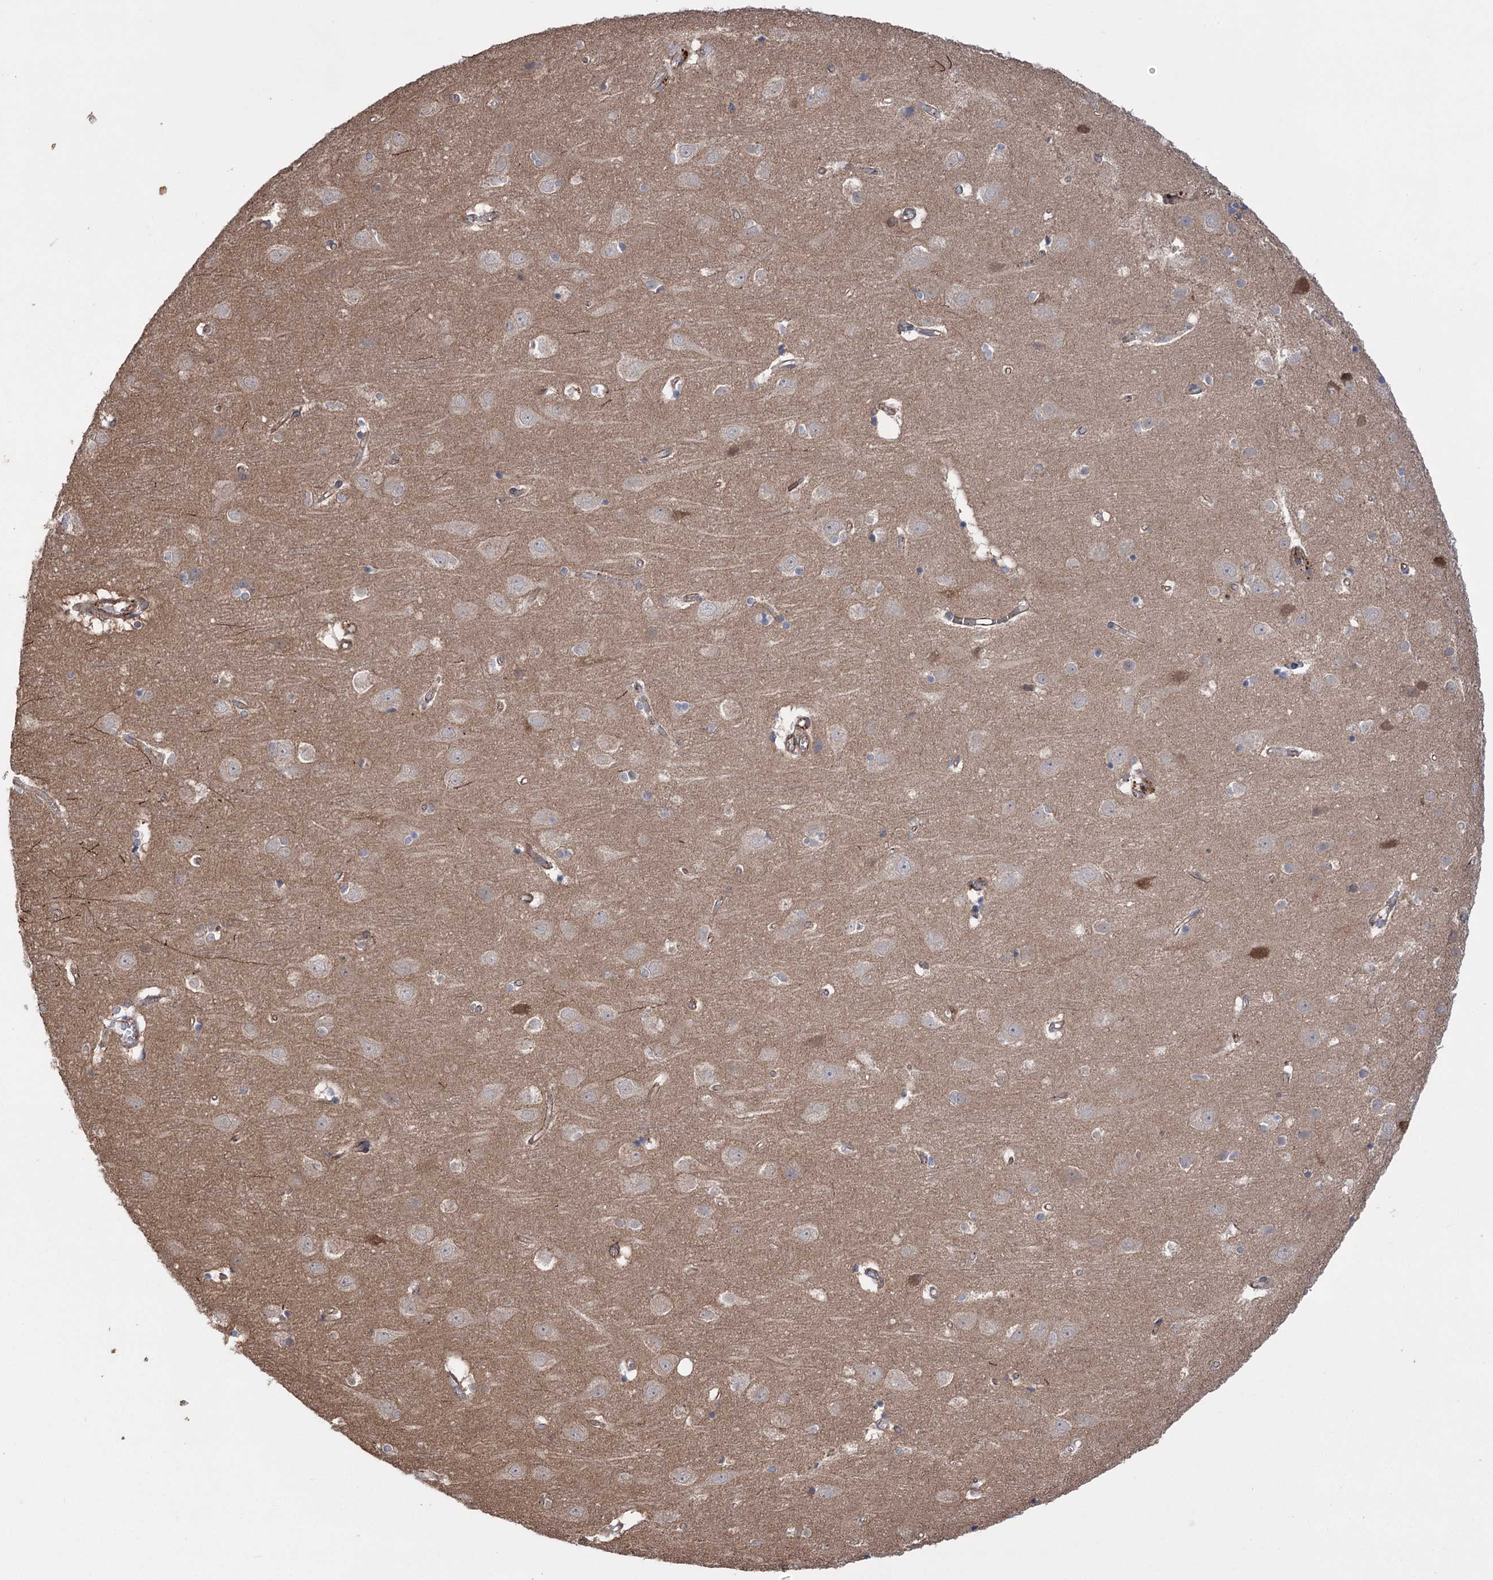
{"staining": {"intensity": "moderate", "quantity": "<25%", "location": "cytoplasmic/membranous"}, "tissue": "cerebral cortex", "cell_type": "Endothelial cells", "image_type": "normal", "snomed": [{"axis": "morphology", "description": "Normal tissue, NOS"}, {"axis": "topography", "description": "Cerebral cortex"}], "caption": "This photomicrograph shows IHC staining of benign human cerebral cortex, with low moderate cytoplasmic/membranous positivity in approximately <25% of endothelial cells.", "gene": "TRIM71", "patient": {"sex": "male", "age": 54}}